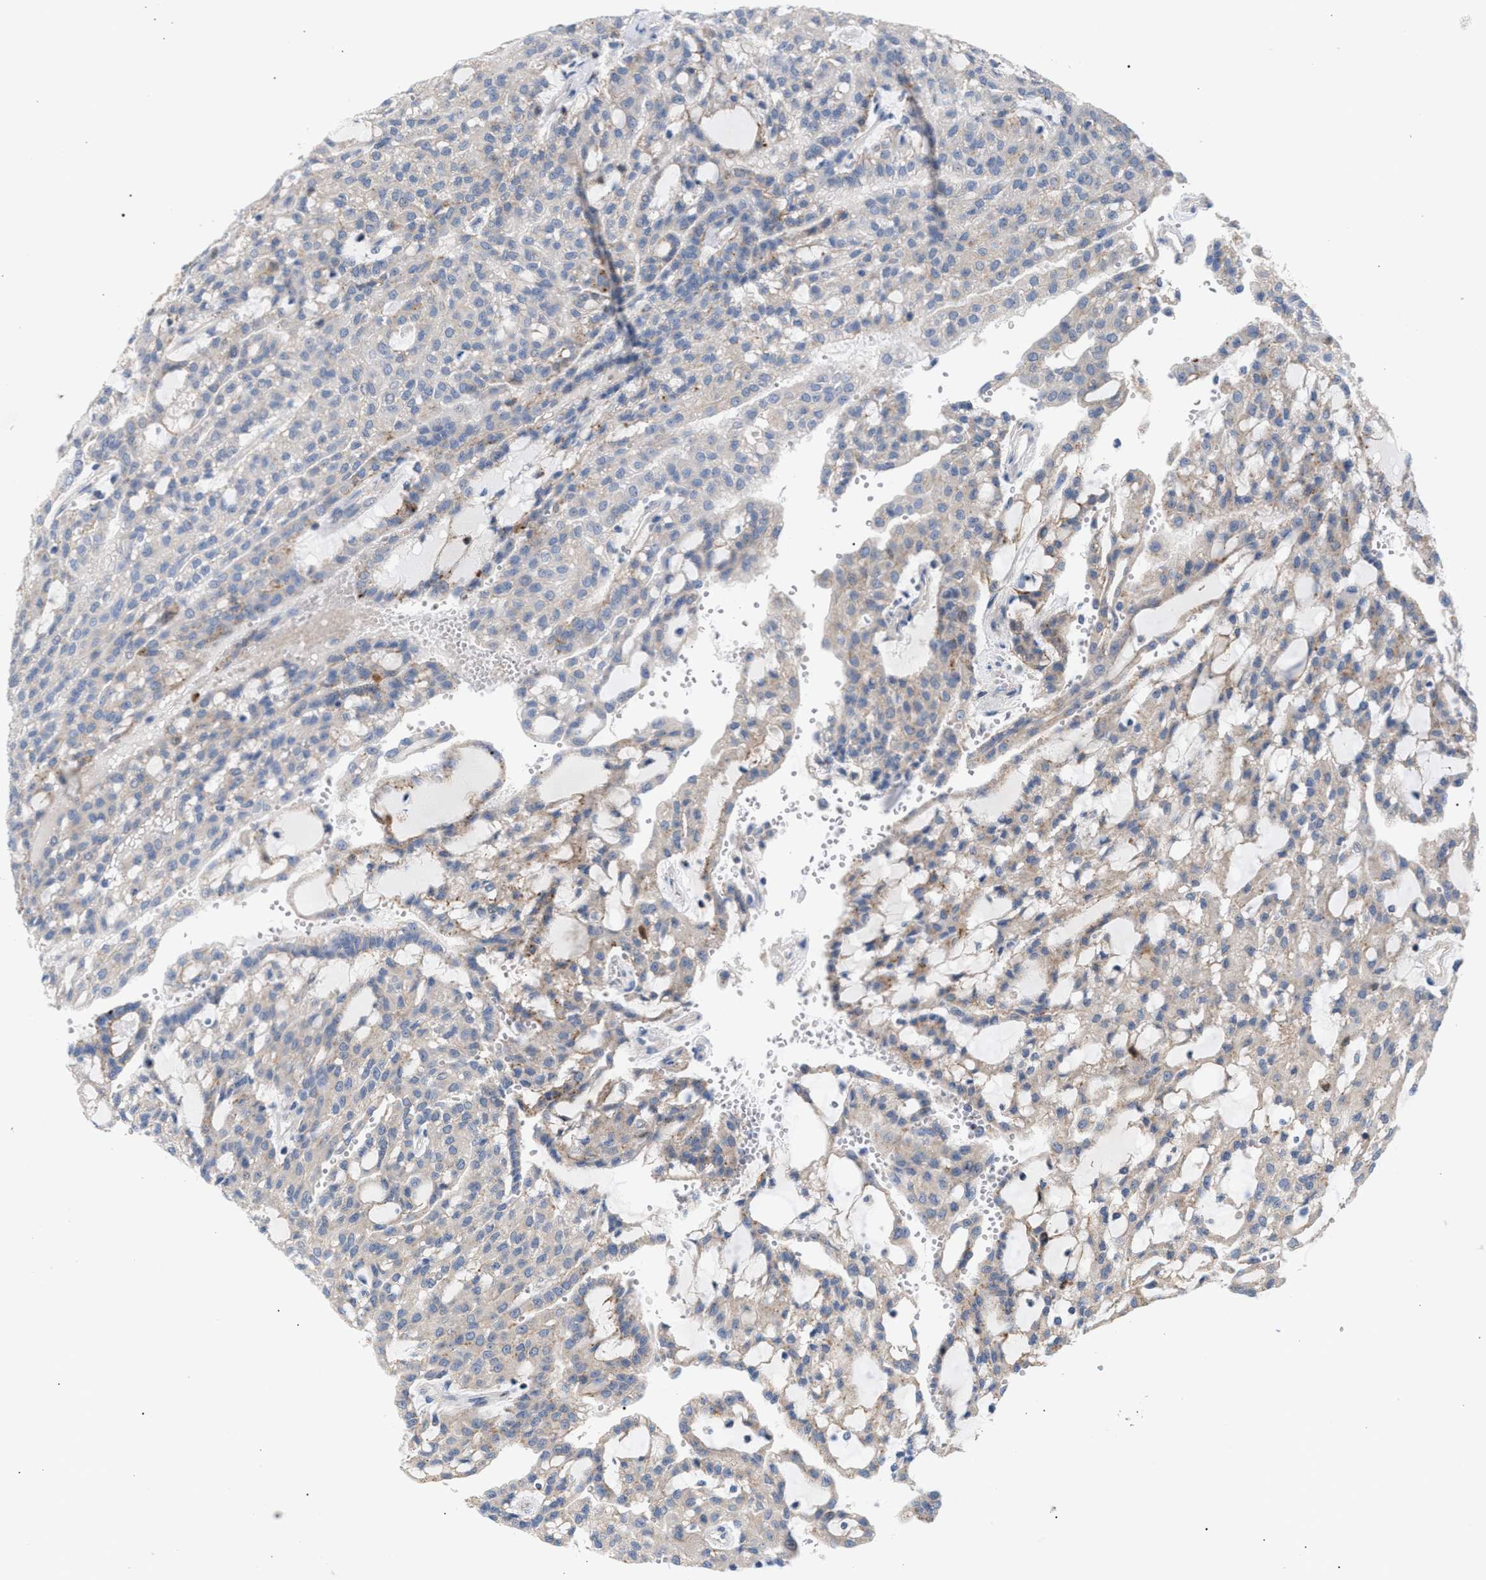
{"staining": {"intensity": "weak", "quantity": "<25%", "location": "cytoplasmic/membranous"}, "tissue": "renal cancer", "cell_type": "Tumor cells", "image_type": "cancer", "snomed": [{"axis": "morphology", "description": "Adenocarcinoma, NOS"}, {"axis": "topography", "description": "Kidney"}], "caption": "Renal adenocarcinoma was stained to show a protein in brown. There is no significant expression in tumor cells.", "gene": "MBTD1", "patient": {"sex": "male", "age": 63}}